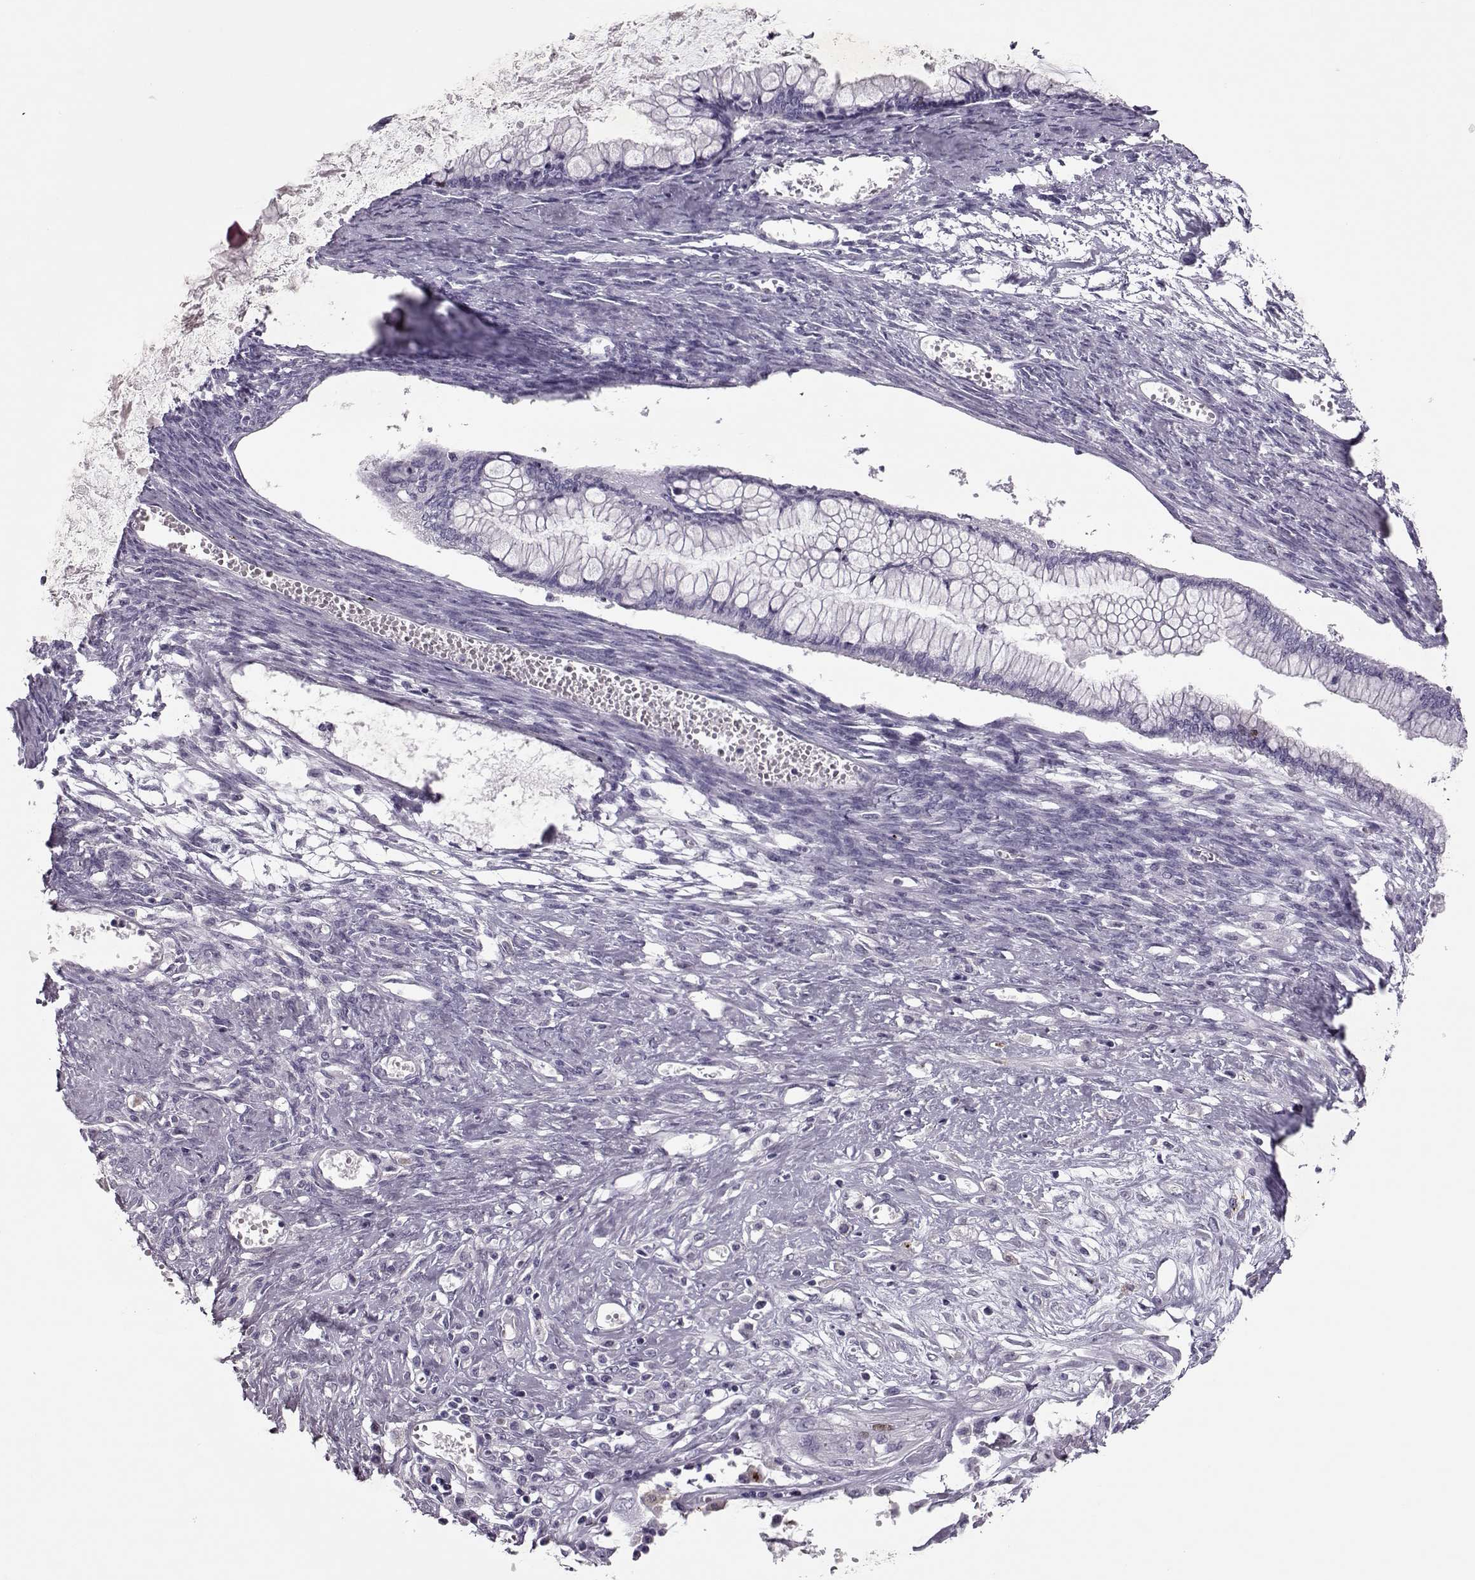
{"staining": {"intensity": "negative", "quantity": "none", "location": "none"}, "tissue": "ovarian cancer", "cell_type": "Tumor cells", "image_type": "cancer", "snomed": [{"axis": "morphology", "description": "Cystadenocarcinoma, mucinous, NOS"}, {"axis": "topography", "description": "Ovary"}], "caption": "A micrograph of ovarian cancer stained for a protein reveals no brown staining in tumor cells. The staining is performed using DAB (3,3'-diaminobenzidine) brown chromogen with nuclei counter-stained in using hematoxylin.", "gene": "SGO1", "patient": {"sex": "female", "age": 67}}